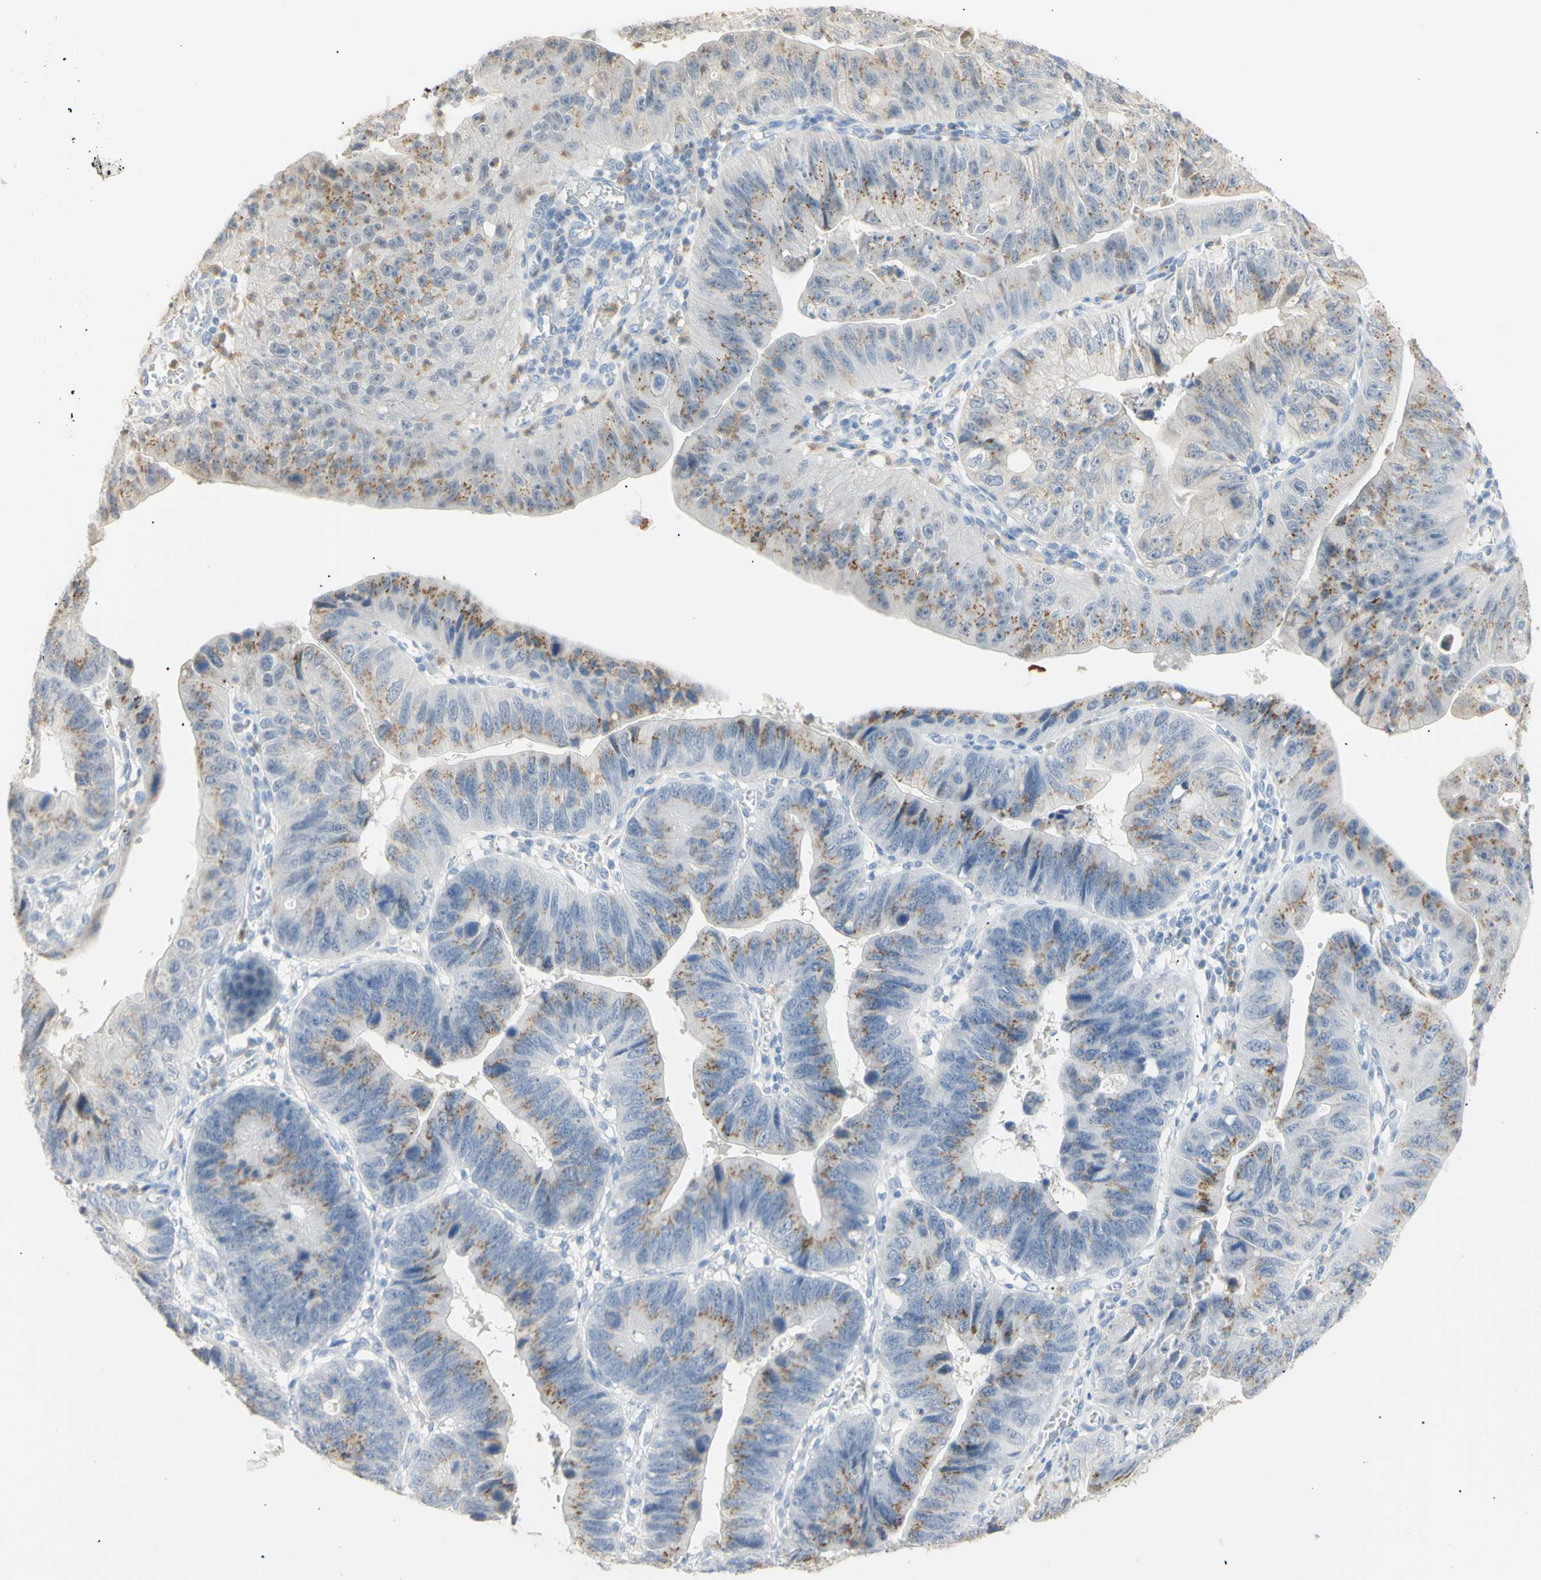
{"staining": {"intensity": "moderate", "quantity": ">75%", "location": "cytoplasmic/membranous"}, "tissue": "stomach cancer", "cell_type": "Tumor cells", "image_type": "cancer", "snomed": [{"axis": "morphology", "description": "Adenocarcinoma, NOS"}, {"axis": "topography", "description": "Stomach"}], "caption": "Immunohistochemical staining of stomach cancer demonstrates moderate cytoplasmic/membranous protein staining in approximately >75% of tumor cells.", "gene": "B4GALNT3", "patient": {"sex": "male", "age": 59}}